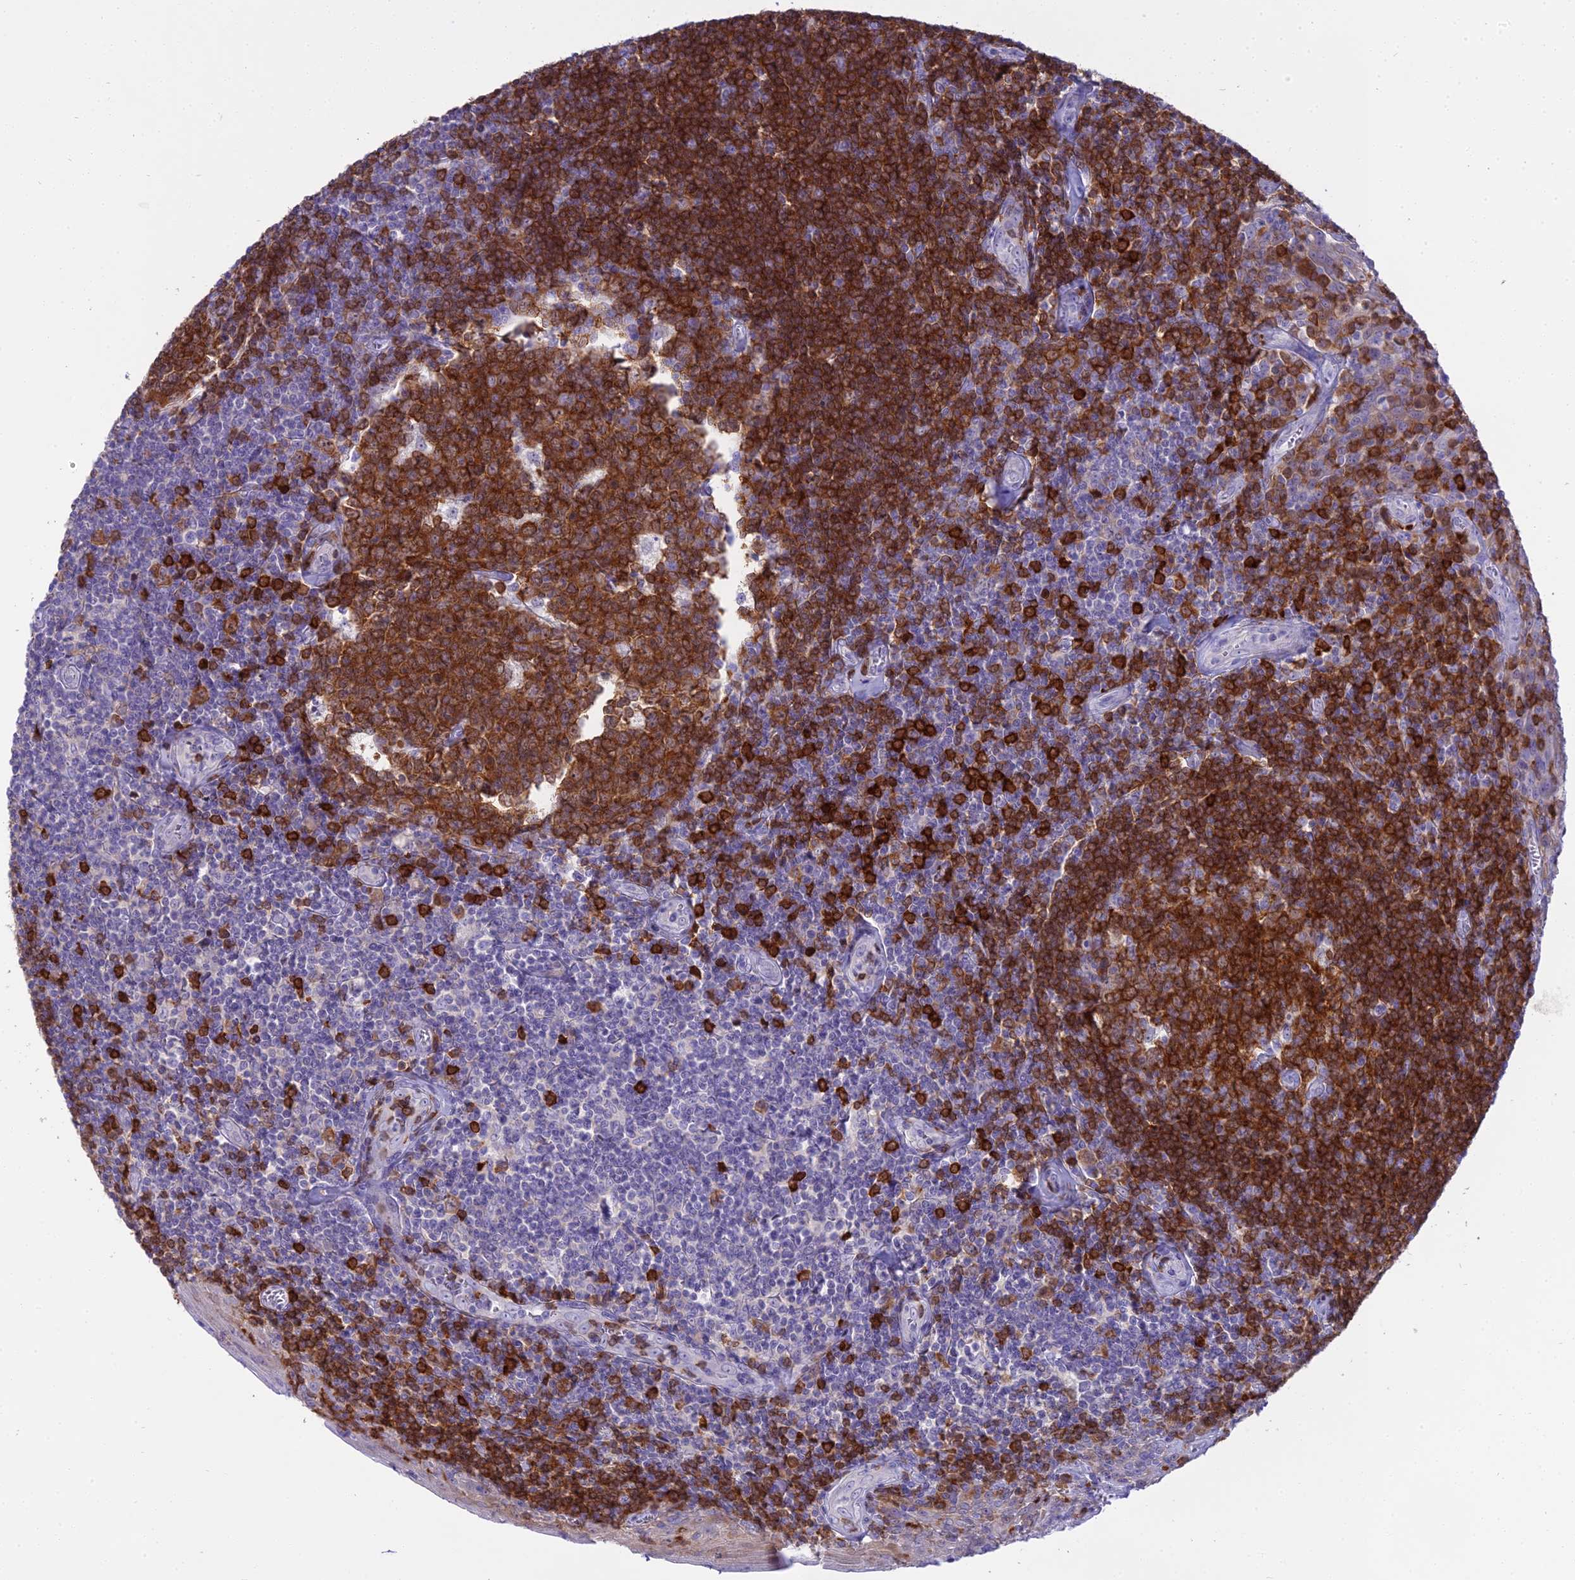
{"staining": {"intensity": "strong", "quantity": ">75%", "location": "cytoplasmic/membranous"}, "tissue": "tonsil", "cell_type": "Germinal center cells", "image_type": "normal", "snomed": [{"axis": "morphology", "description": "Normal tissue, NOS"}, {"axis": "topography", "description": "Tonsil"}], "caption": "A high amount of strong cytoplasmic/membranous expression is present in approximately >75% of germinal center cells in benign tonsil. (Brightfield microscopy of DAB IHC at high magnification).", "gene": "BLNK", "patient": {"sex": "male", "age": 27}}